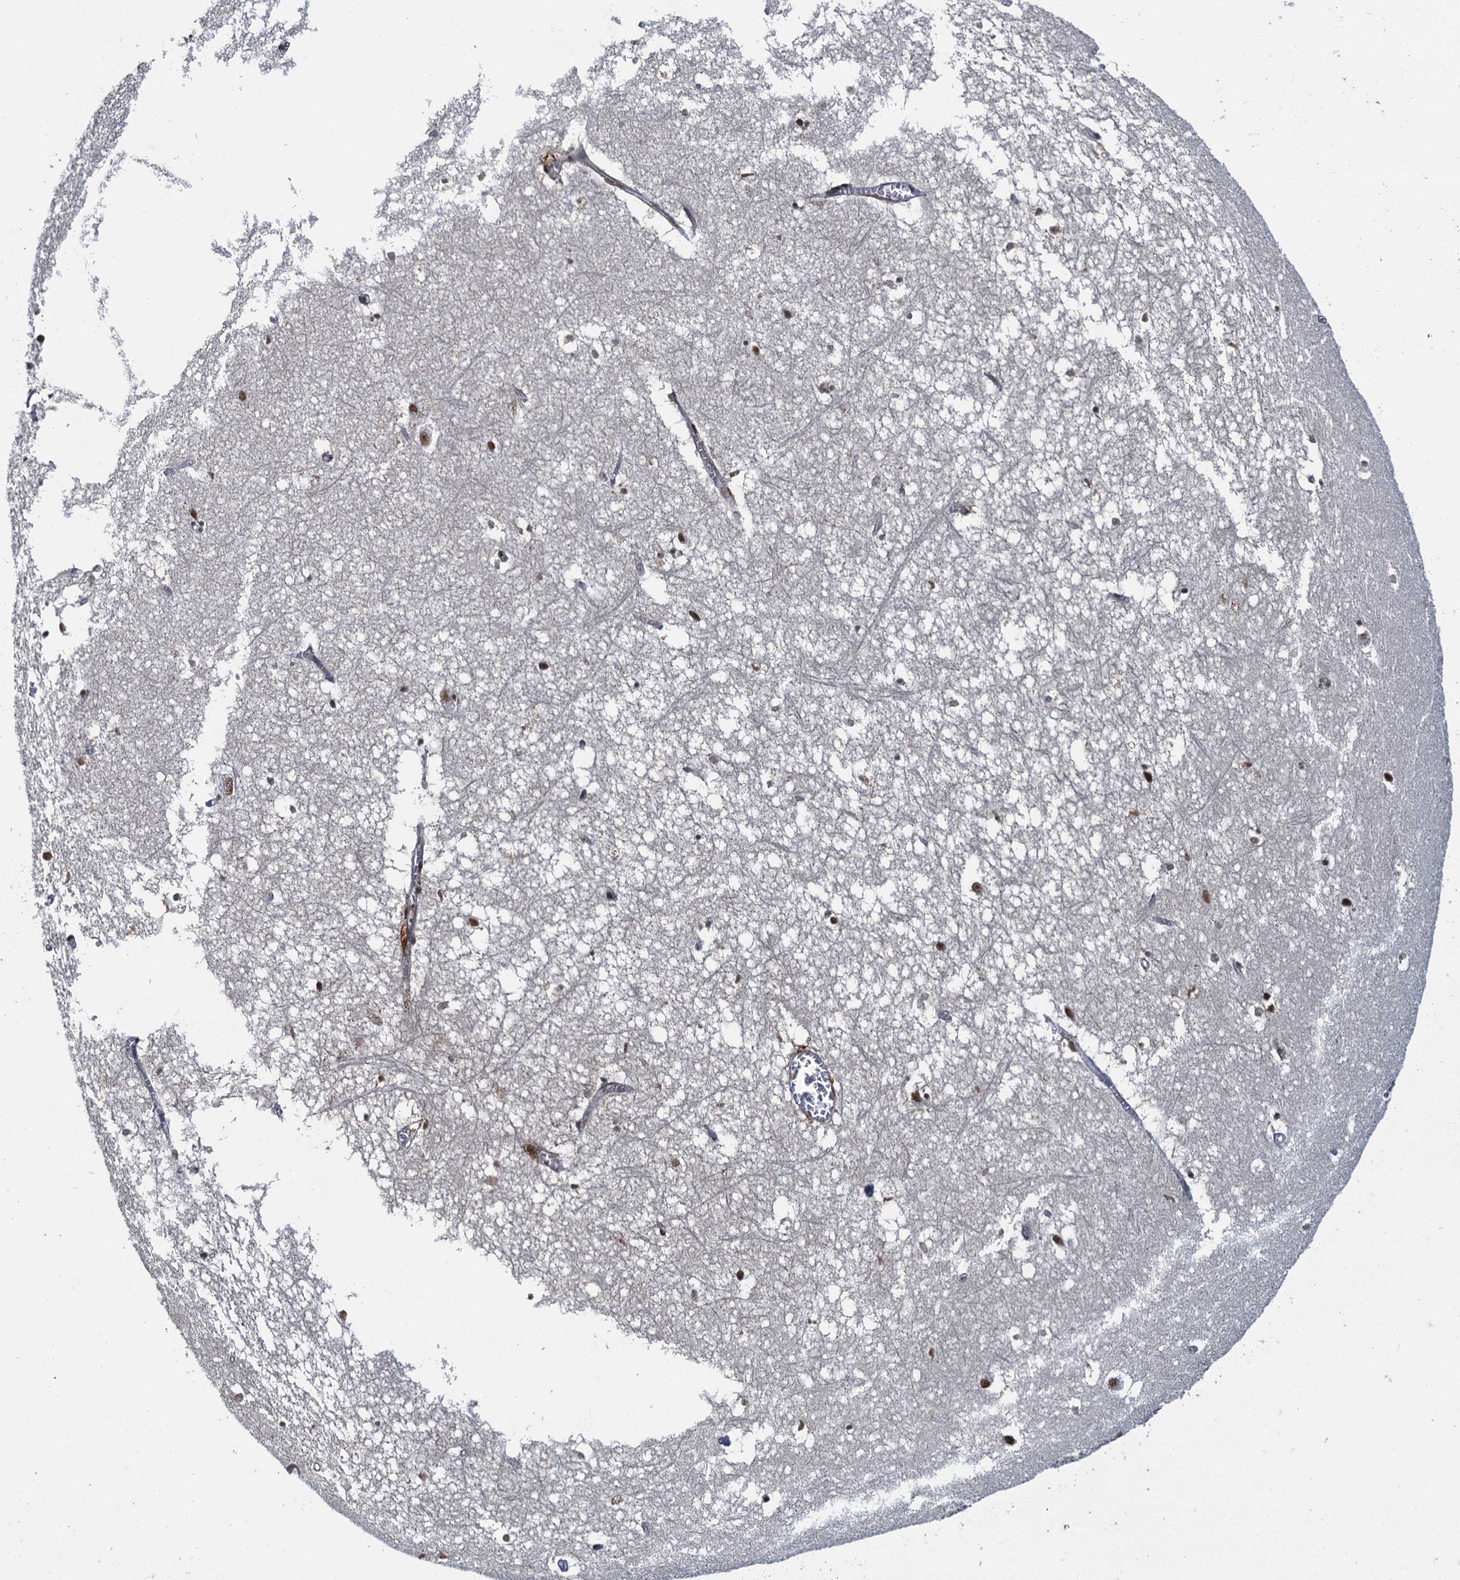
{"staining": {"intensity": "moderate", "quantity": "<25%", "location": "nuclear"}, "tissue": "hippocampus", "cell_type": "Glial cells", "image_type": "normal", "snomed": [{"axis": "morphology", "description": "Normal tissue, NOS"}, {"axis": "topography", "description": "Hippocampus"}], "caption": "Protein staining of unremarkable hippocampus shows moderate nuclear expression in approximately <25% of glial cells. The protein of interest is shown in brown color, while the nuclei are stained blue.", "gene": "PPHLN1", "patient": {"sex": "female", "age": 64}}